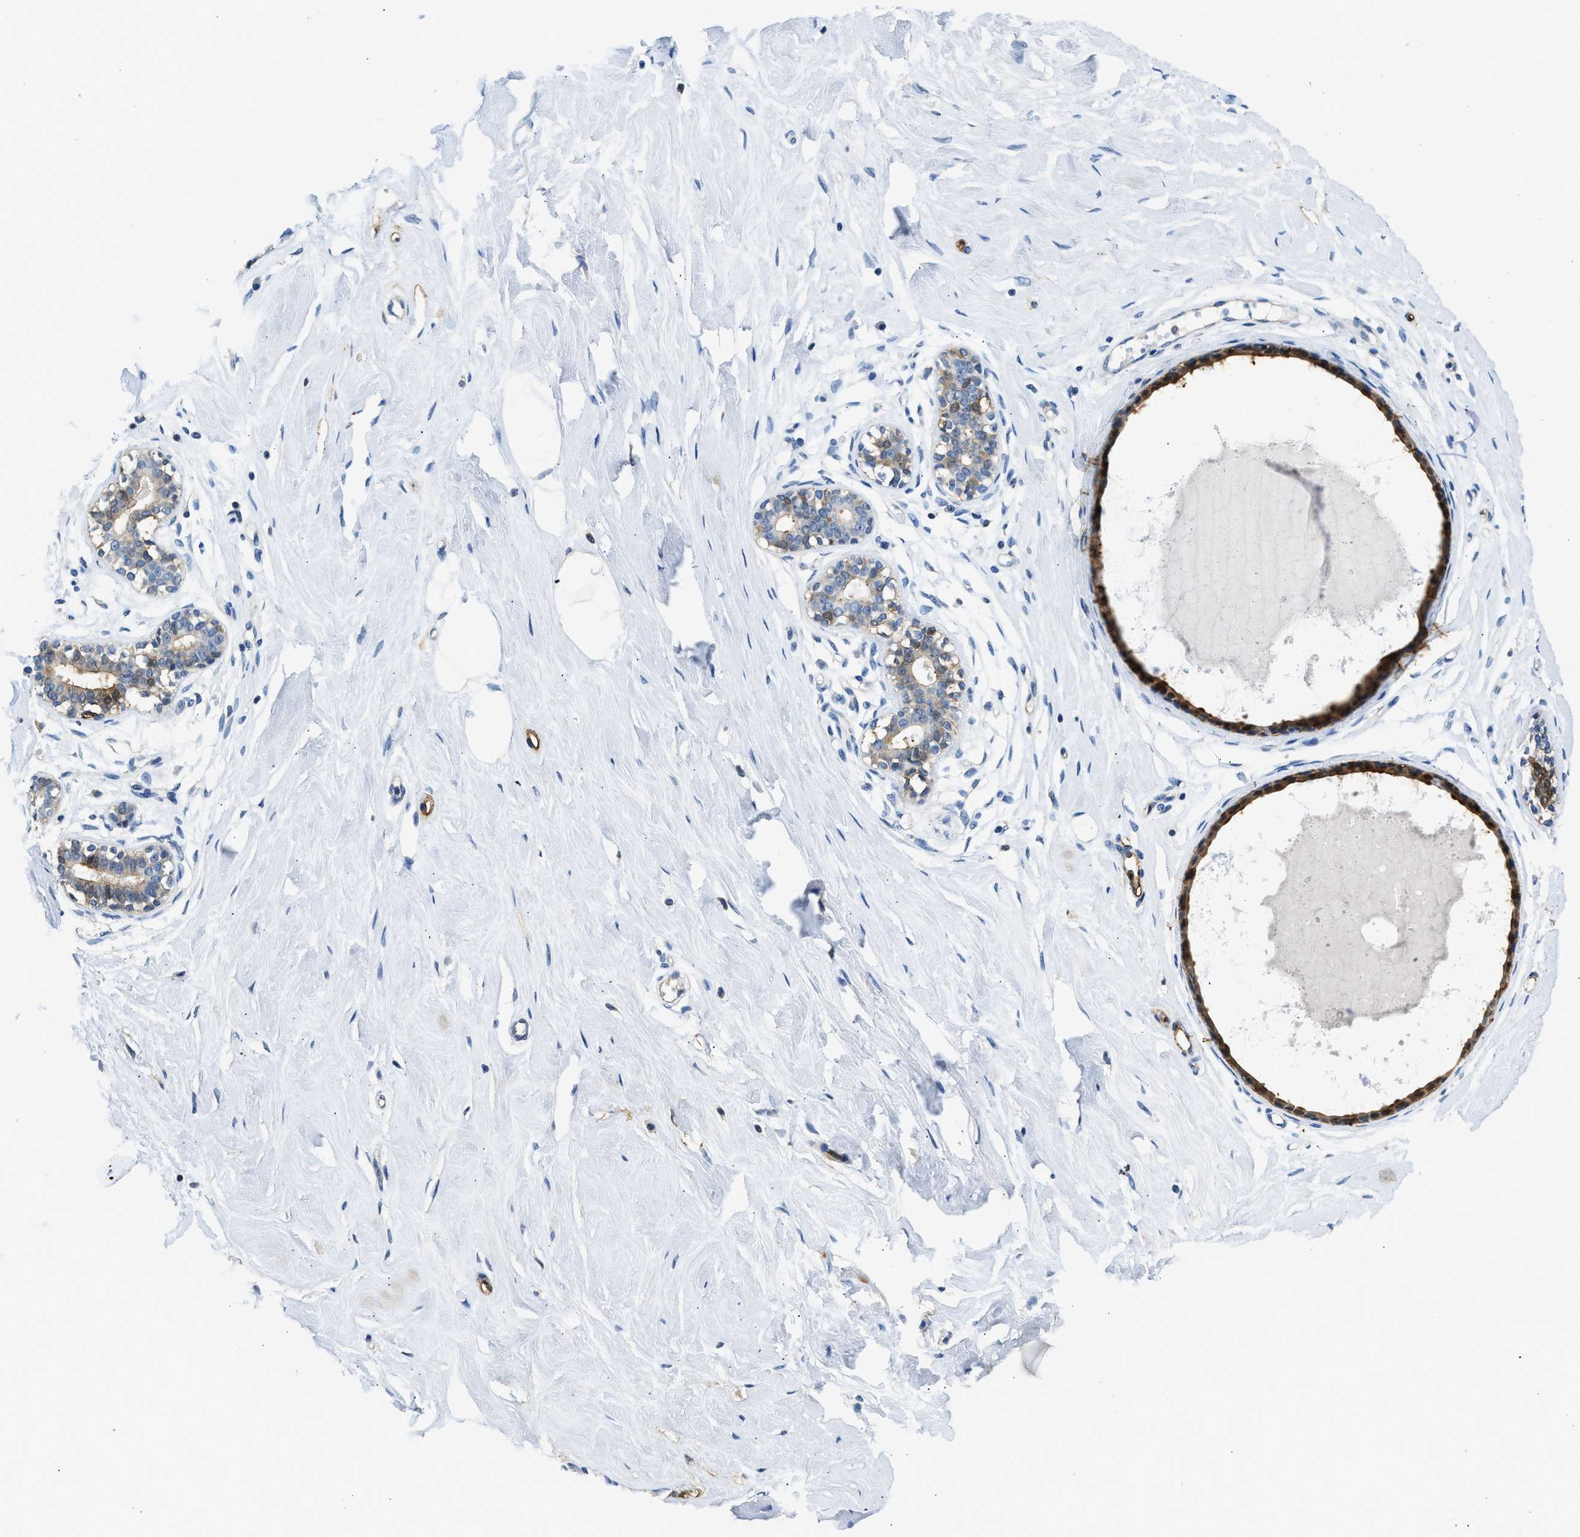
{"staining": {"intensity": "weak", "quantity": "25%-75%", "location": "cytoplasmic/membranous"}, "tissue": "breast", "cell_type": "Adipocytes", "image_type": "normal", "snomed": [{"axis": "morphology", "description": "Normal tissue, NOS"}, {"axis": "topography", "description": "Breast"}], "caption": "Weak cytoplasmic/membranous staining for a protein is identified in approximately 25%-75% of adipocytes of unremarkable breast using IHC.", "gene": "ANXA3", "patient": {"sex": "female", "age": 23}}